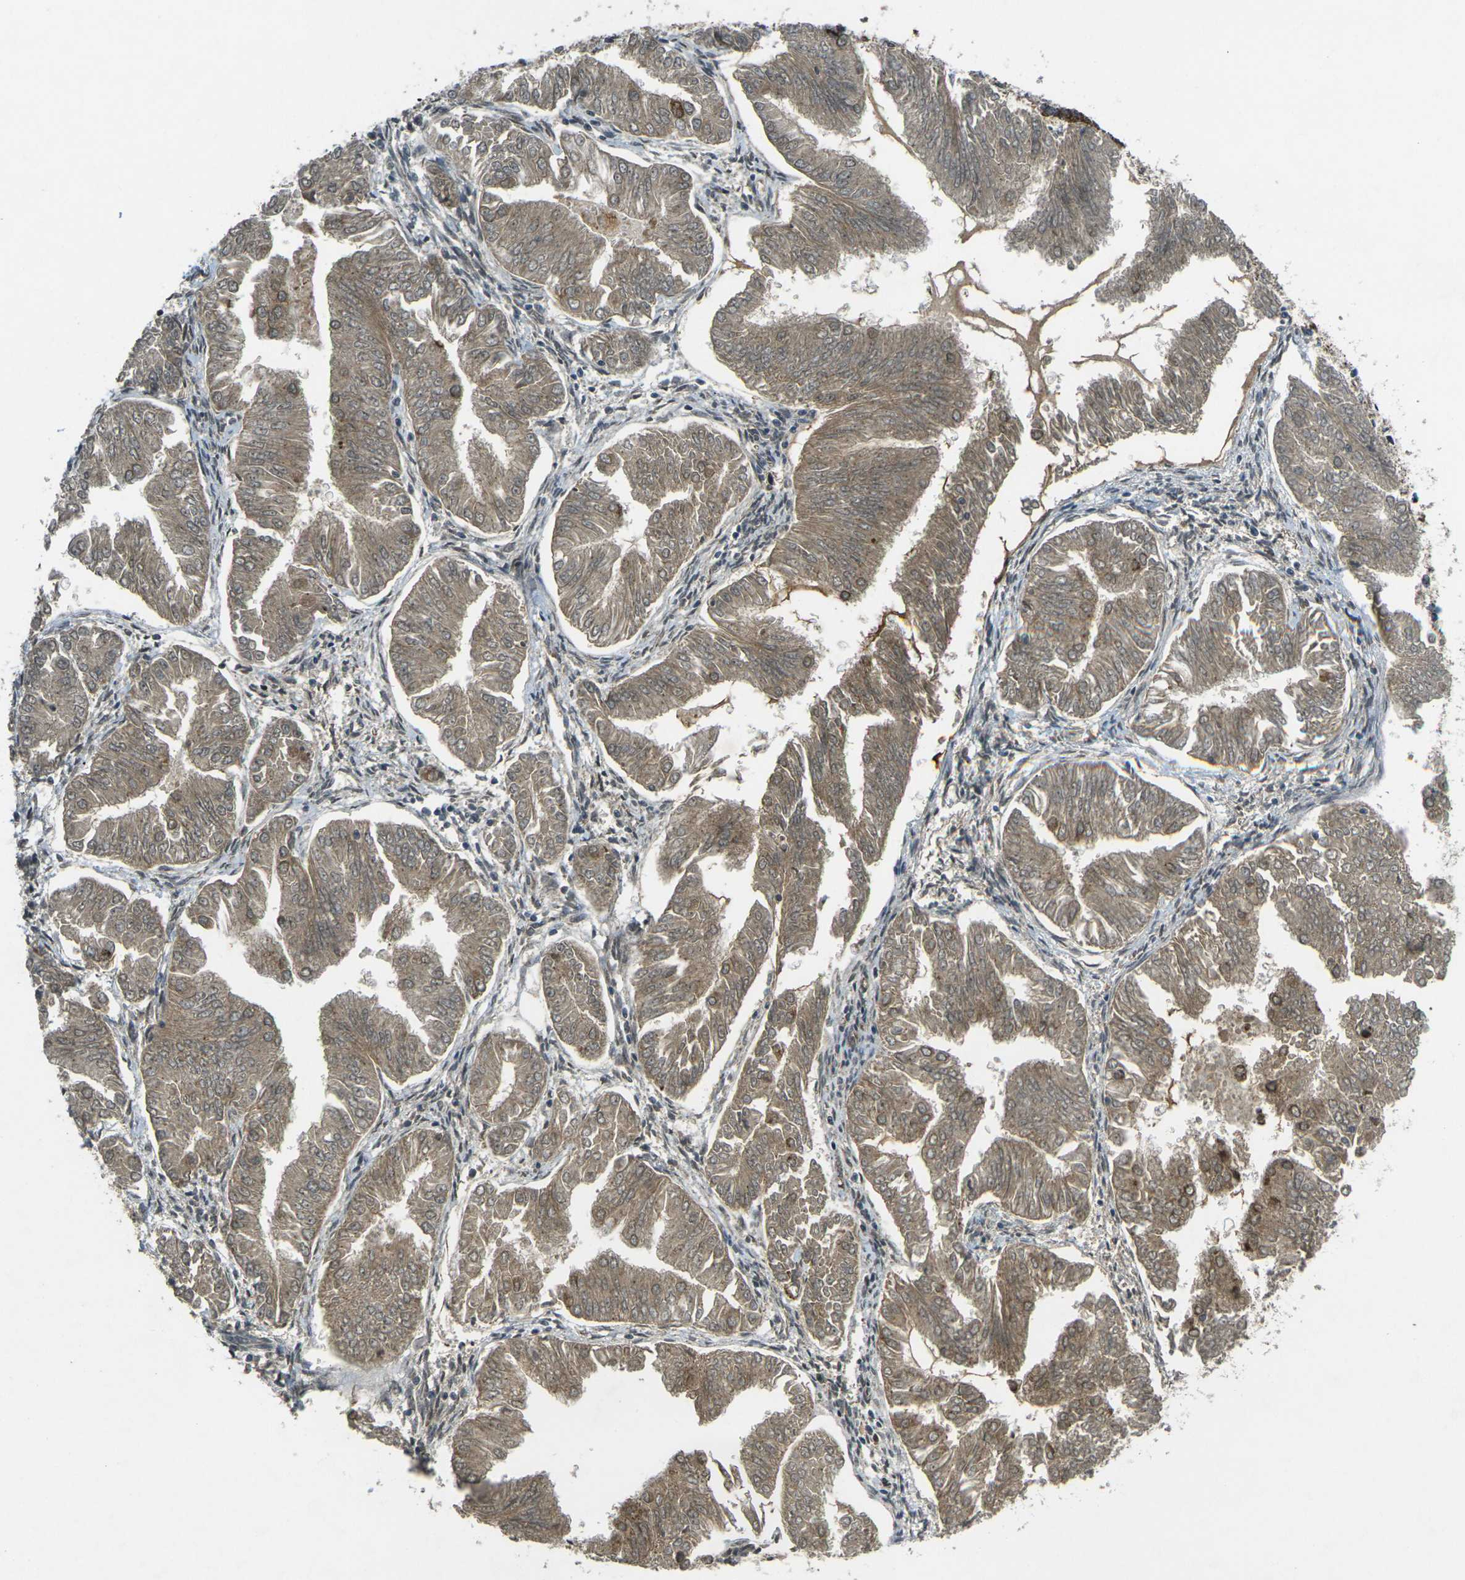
{"staining": {"intensity": "moderate", "quantity": ">75%", "location": "cytoplasmic/membranous"}, "tissue": "endometrial cancer", "cell_type": "Tumor cells", "image_type": "cancer", "snomed": [{"axis": "morphology", "description": "Adenocarcinoma, NOS"}, {"axis": "topography", "description": "Endometrium"}], "caption": "Protein analysis of endometrial cancer (adenocarcinoma) tissue demonstrates moderate cytoplasmic/membranous staining in approximately >75% of tumor cells. The staining is performed using DAB brown chromogen to label protein expression. The nuclei are counter-stained blue using hematoxylin.", "gene": "IGF1R", "patient": {"sex": "female", "age": 53}}